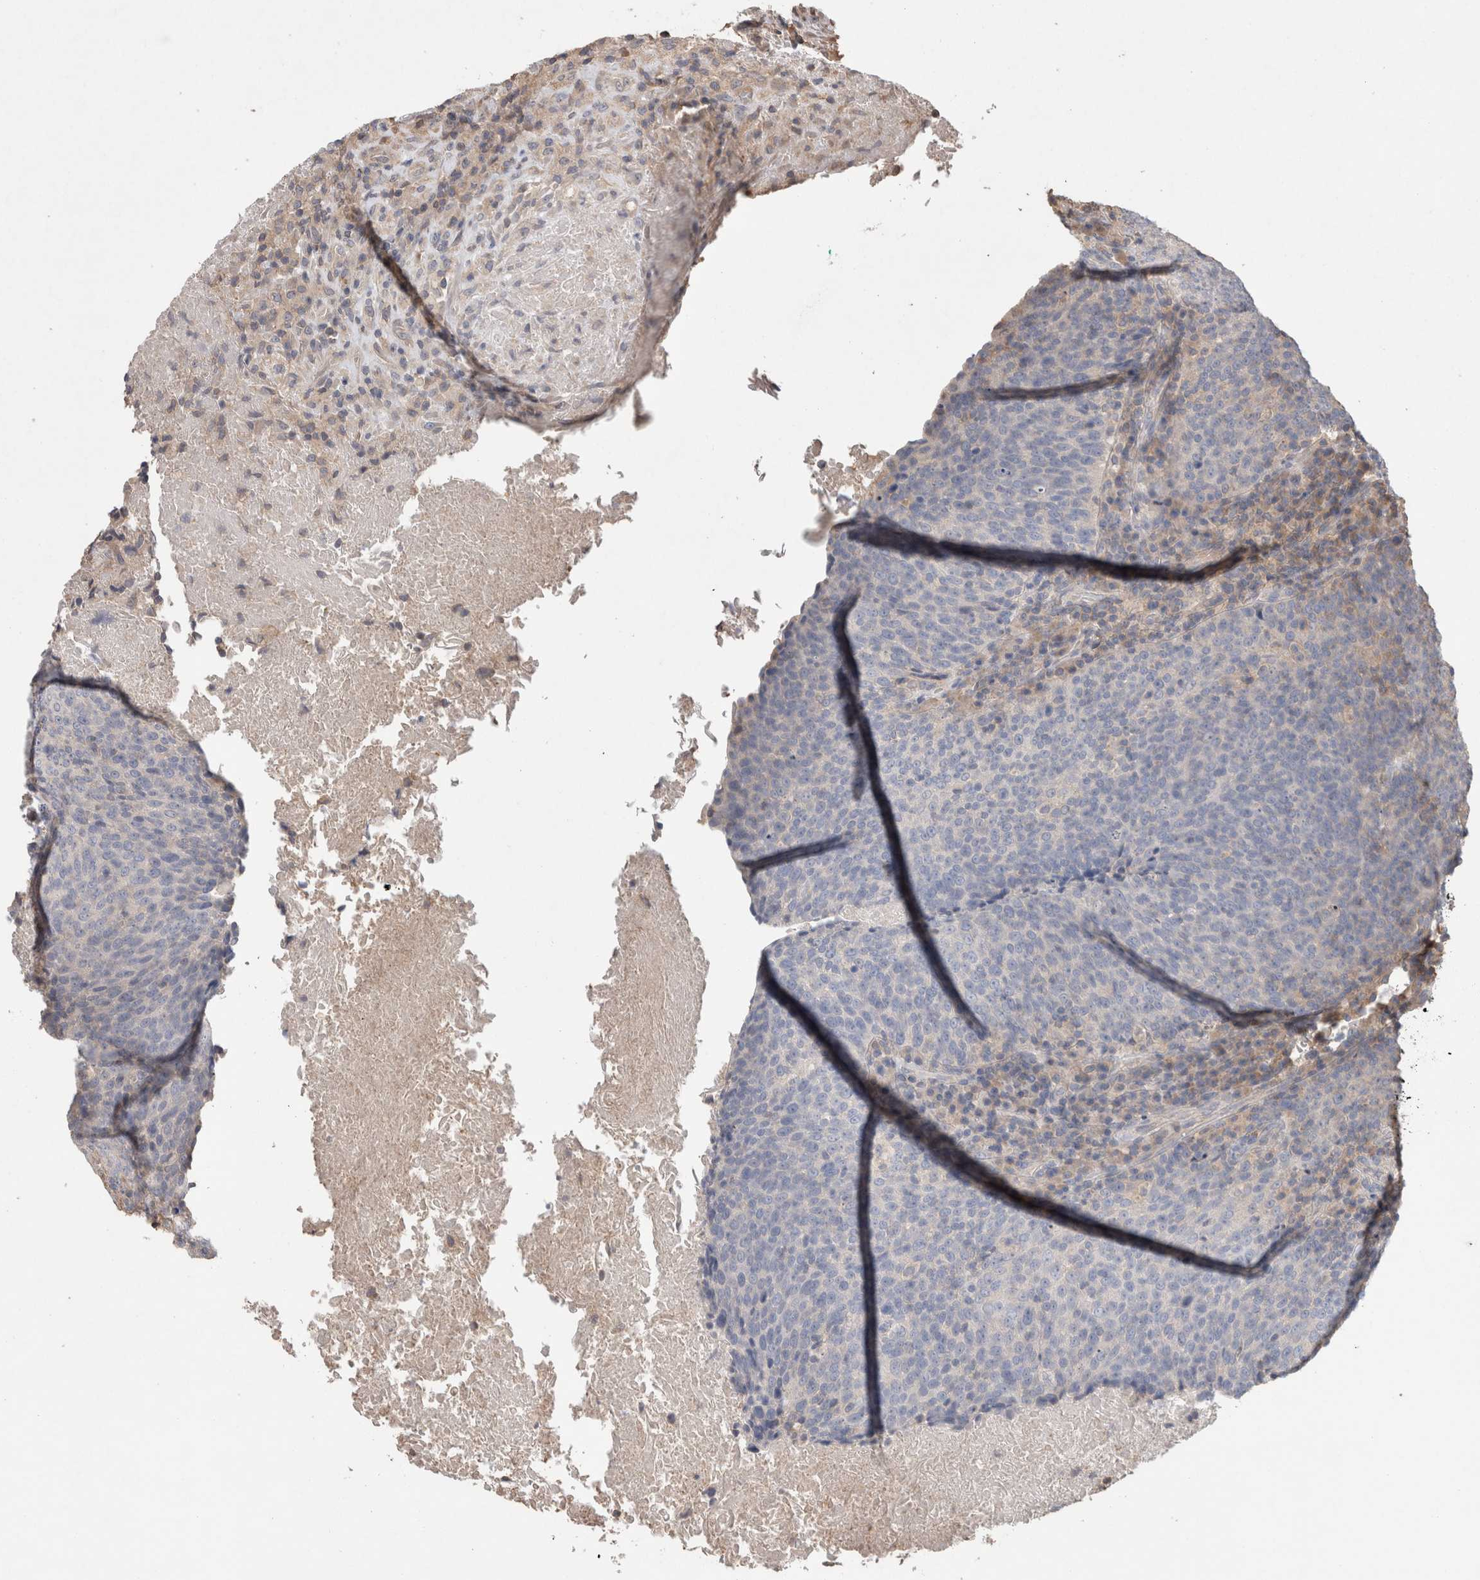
{"staining": {"intensity": "negative", "quantity": "none", "location": "none"}, "tissue": "head and neck cancer", "cell_type": "Tumor cells", "image_type": "cancer", "snomed": [{"axis": "morphology", "description": "Squamous cell carcinoma, NOS"}, {"axis": "morphology", "description": "Squamous cell carcinoma, metastatic, NOS"}, {"axis": "topography", "description": "Lymph node"}, {"axis": "topography", "description": "Head-Neck"}], "caption": "Tumor cells are negative for protein expression in human squamous cell carcinoma (head and neck).", "gene": "TRIM5", "patient": {"sex": "male", "age": 62}}